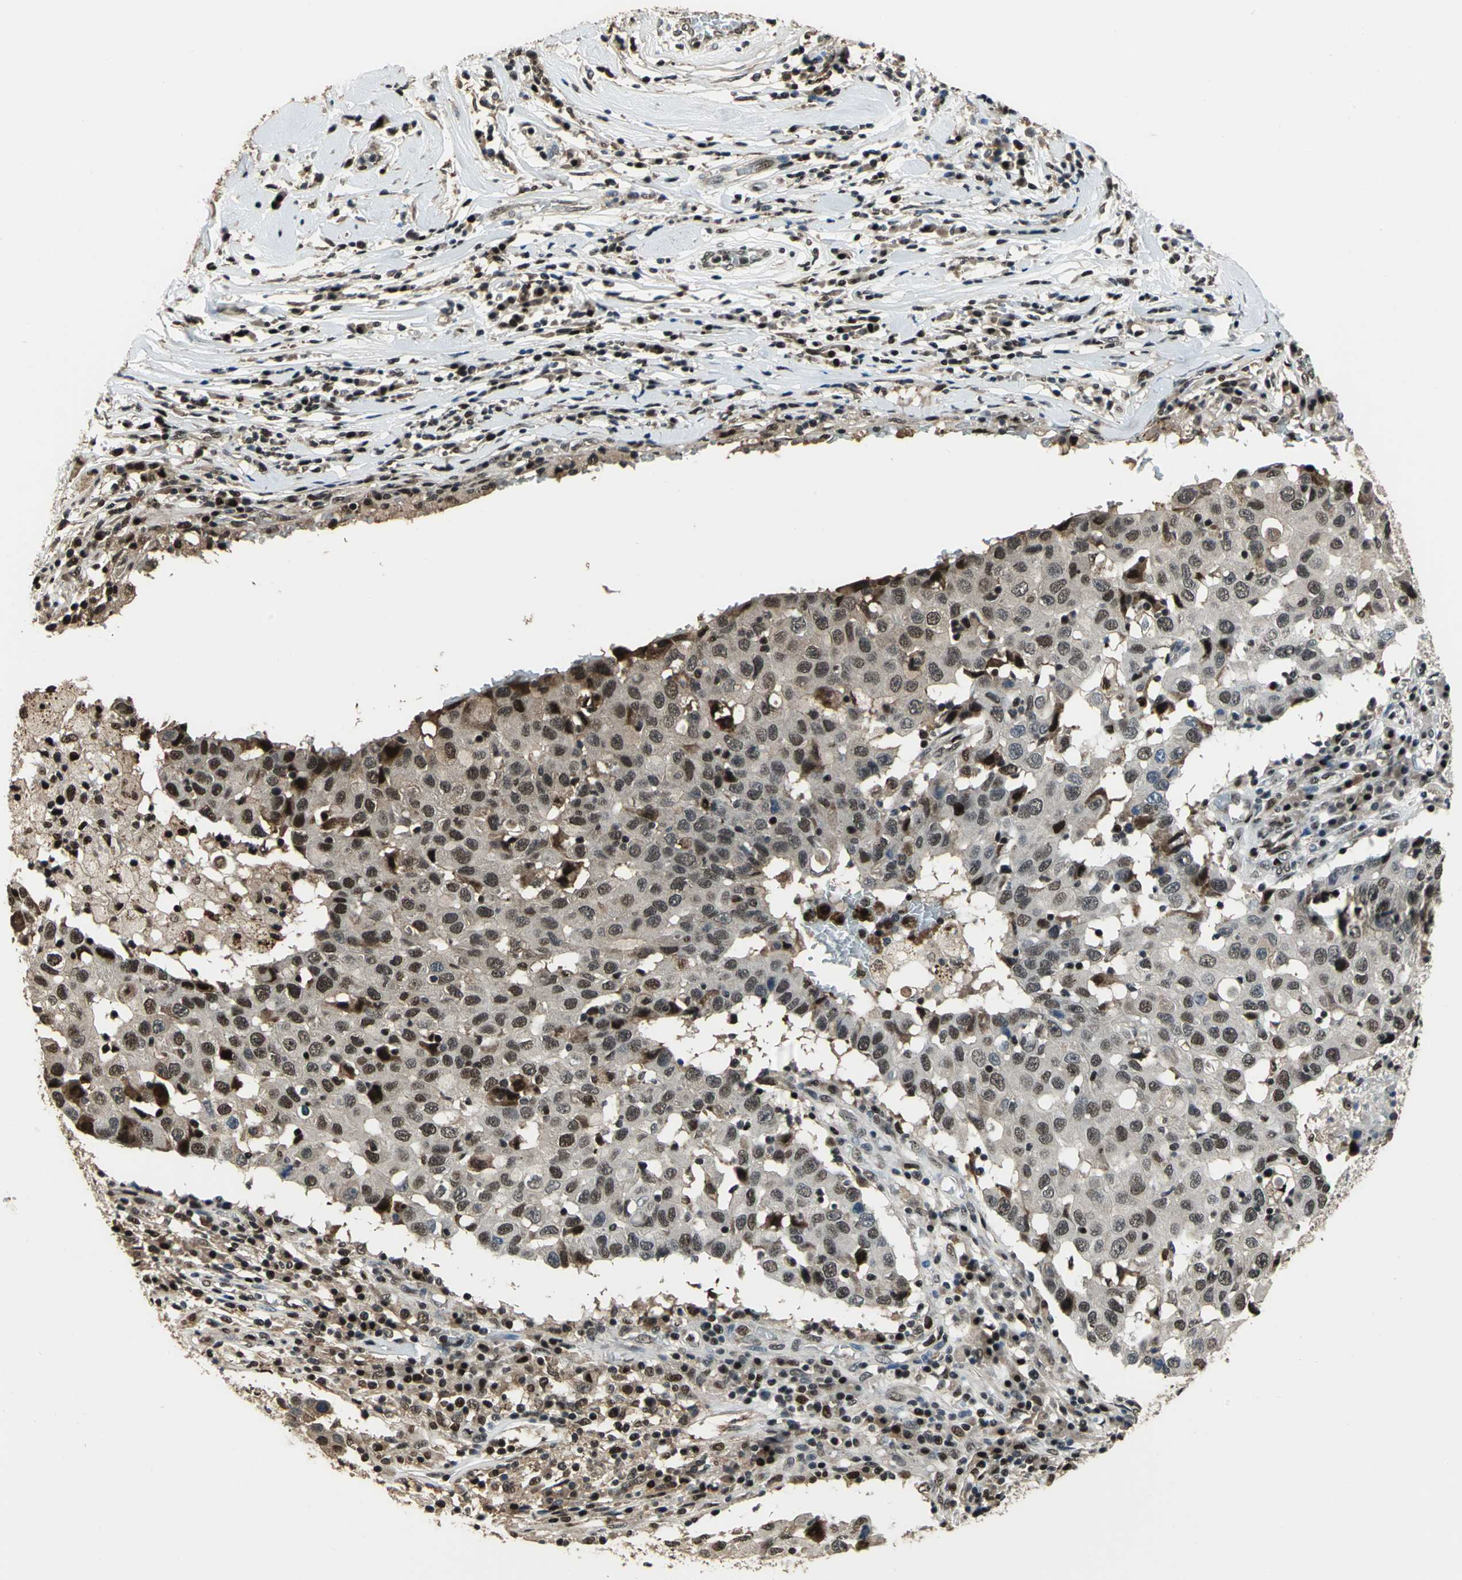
{"staining": {"intensity": "strong", "quantity": ">75%", "location": "nuclear"}, "tissue": "breast cancer", "cell_type": "Tumor cells", "image_type": "cancer", "snomed": [{"axis": "morphology", "description": "Duct carcinoma"}, {"axis": "topography", "description": "Breast"}], "caption": "Breast cancer tissue exhibits strong nuclear staining in approximately >75% of tumor cells, visualized by immunohistochemistry.", "gene": "MIS18BP1", "patient": {"sex": "female", "age": 27}}